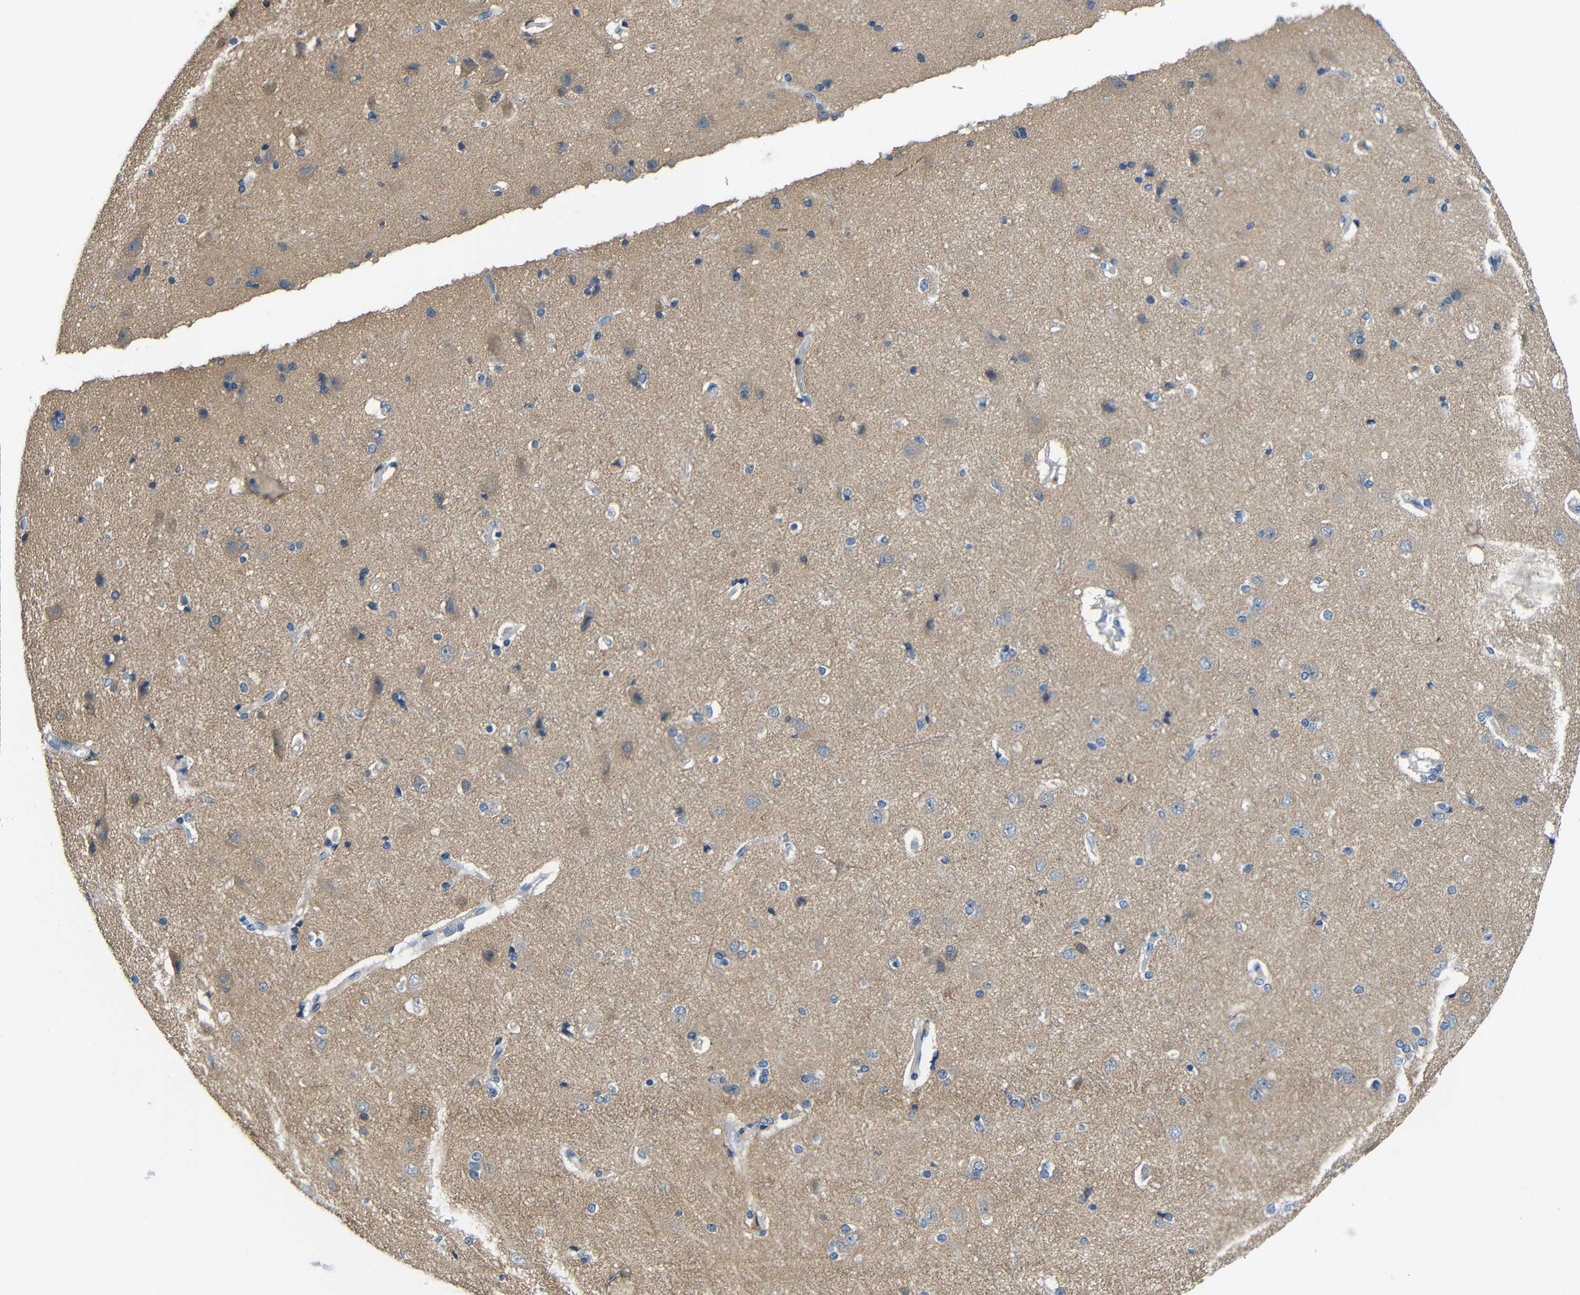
{"staining": {"intensity": "negative", "quantity": "none", "location": "none"}, "tissue": "cerebral cortex", "cell_type": "Endothelial cells", "image_type": "normal", "snomed": [{"axis": "morphology", "description": "Normal tissue, NOS"}, {"axis": "topography", "description": "Cerebral cortex"}], "caption": "An immunohistochemistry photomicrograph of unremarkable cerebral cortex is shown. There is no staining in endothelial cells of cerebral cortex. The staining was performed using DAB (3,3'-diaminobenzidine) to visualize the protein expression in brown, while the nuclei were stained in blue with hematoxylin (Magnification: 20x).", "gene": "NEGR1", "patient": {"sex": "female", "age": 54}}